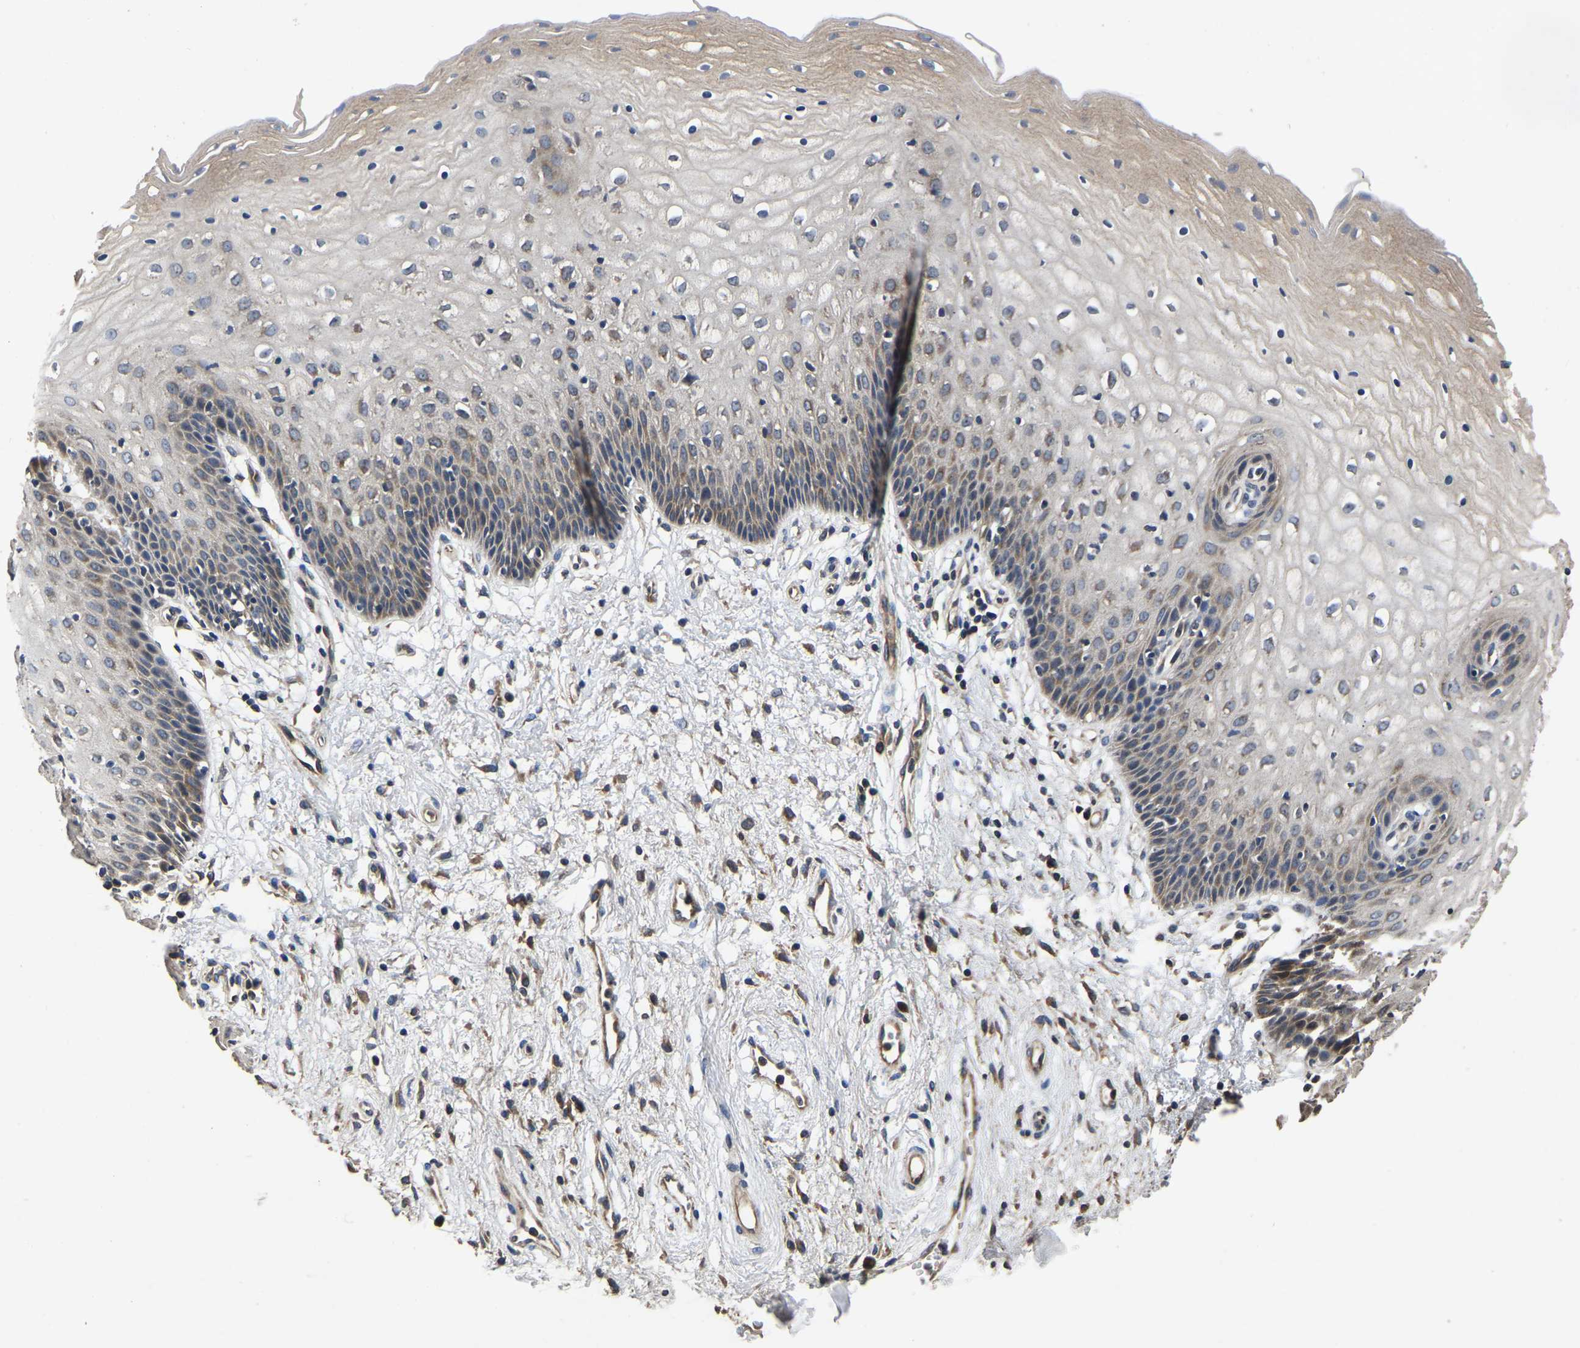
{"staining": {"intensity": "moderate", "quantity": "25%-75%", "location": "cytoplasmic/membranous"}, "tissue": "vagina", "cell_type": "Squamous epithelial cells", "image_type": "normal", "snomed": [{"axis": "morphology", "description": "Normal tissue, NOS"}, {"axis": "topography", "description": "Vagina"}], "caption": "Human vagina stained with a brown dye exhibits moderate cytoplasmic/membranous positive staining in about 25%-75% of squamous epithelial cells.", "gene": "CRYZL1", "patient": {"sex": "female", "age": 34}}